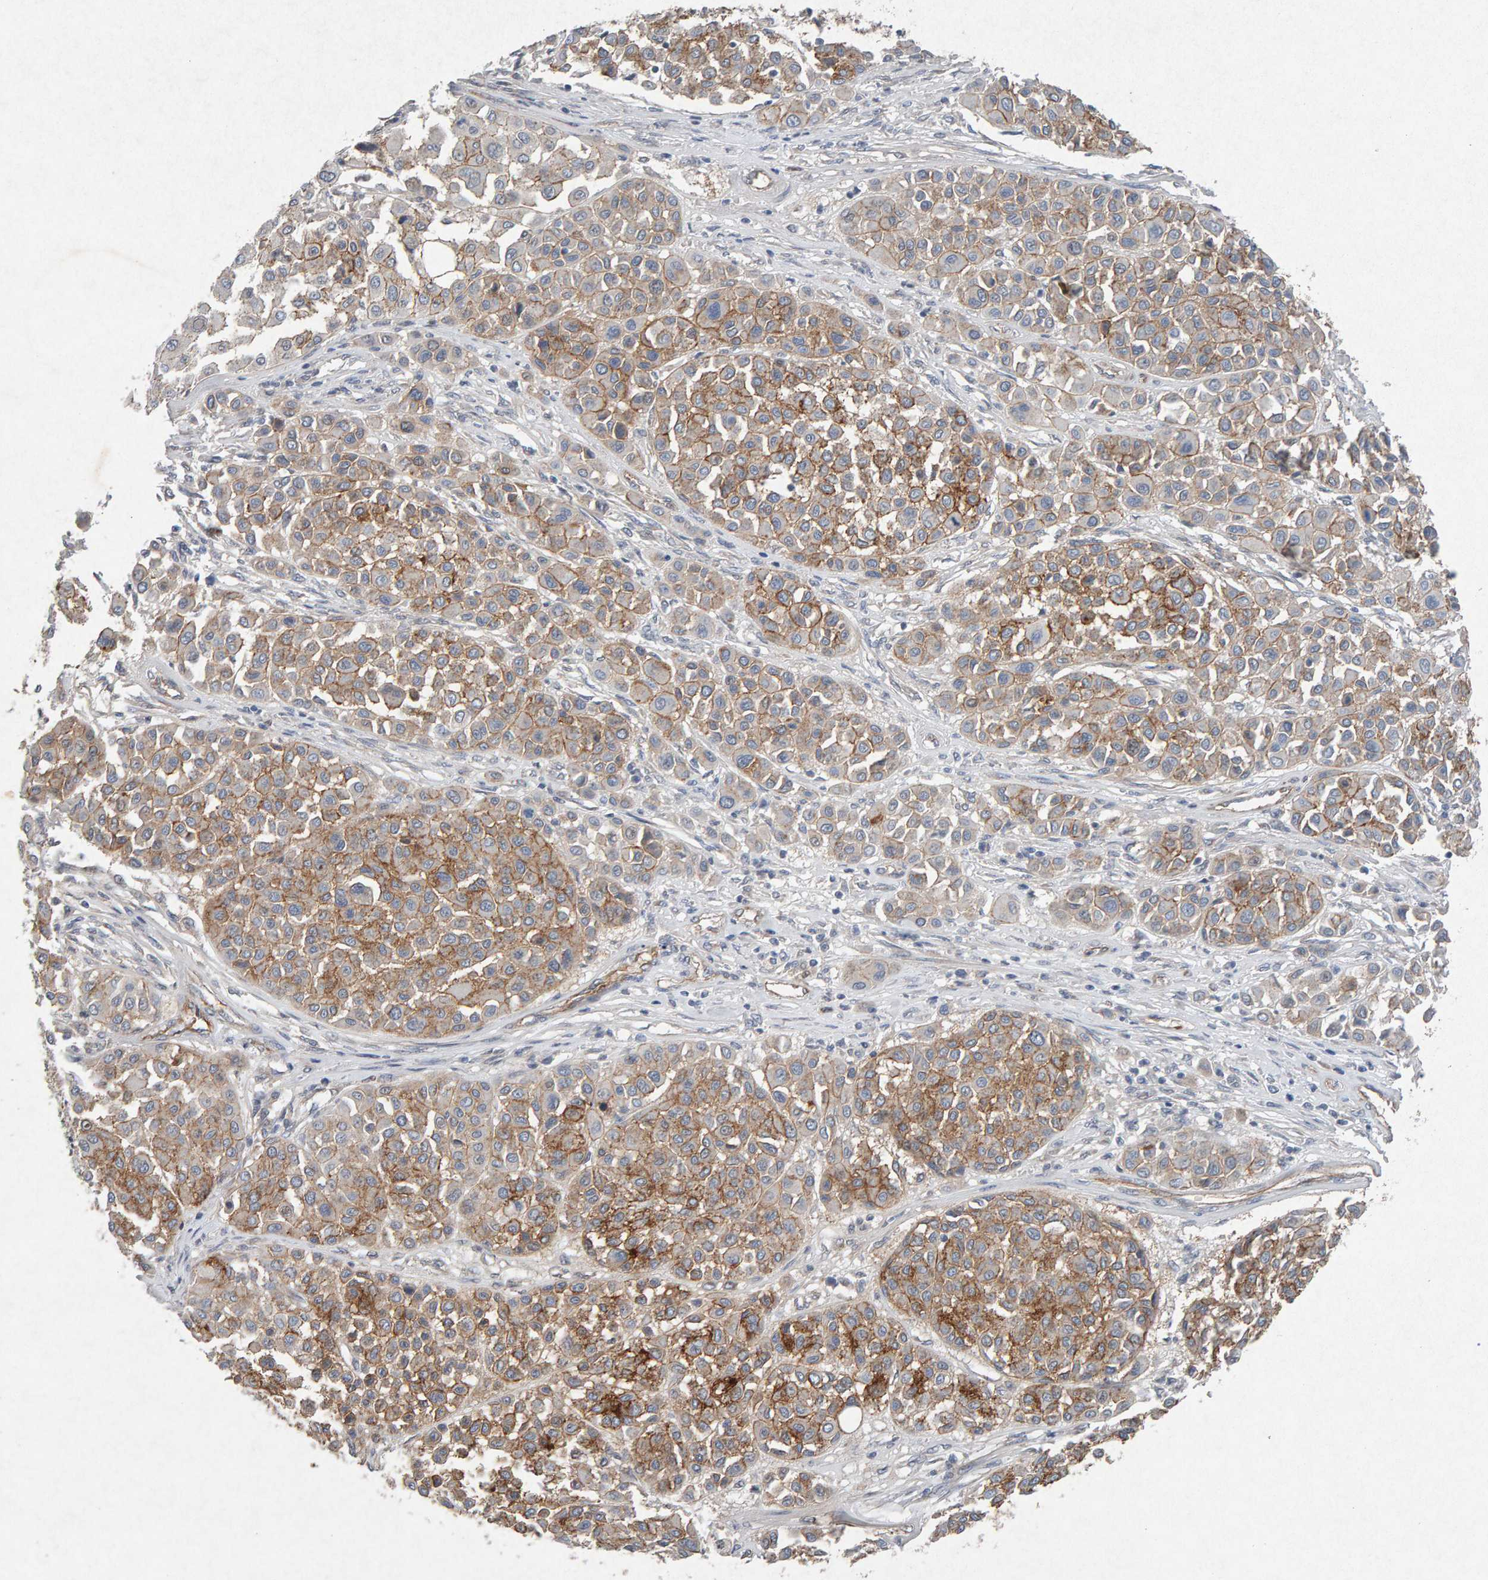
{"staining": {"intensity": "moderate", "quantity": ">75%", "location": "cytoplasmic/membranous"}, "tissue": "melanoma", "cell_type": "Tumor cells", "image_type": "cancer", "snomed": [{"axis": "morphology", "description": "Malignant melanoma, Metastatic site"}, {"axis": "topography", "description": "Soft tissue"}], "caption": "Moderate cytoplasmic/membranous staining is identified in about >75% of tumor cells in malignant melanoma (metastatic site). (Brightfield microscopy of DAB IHC at high magnification).", "gene": "PTPRM", "patient": {"sex": "male", "age": 41}}